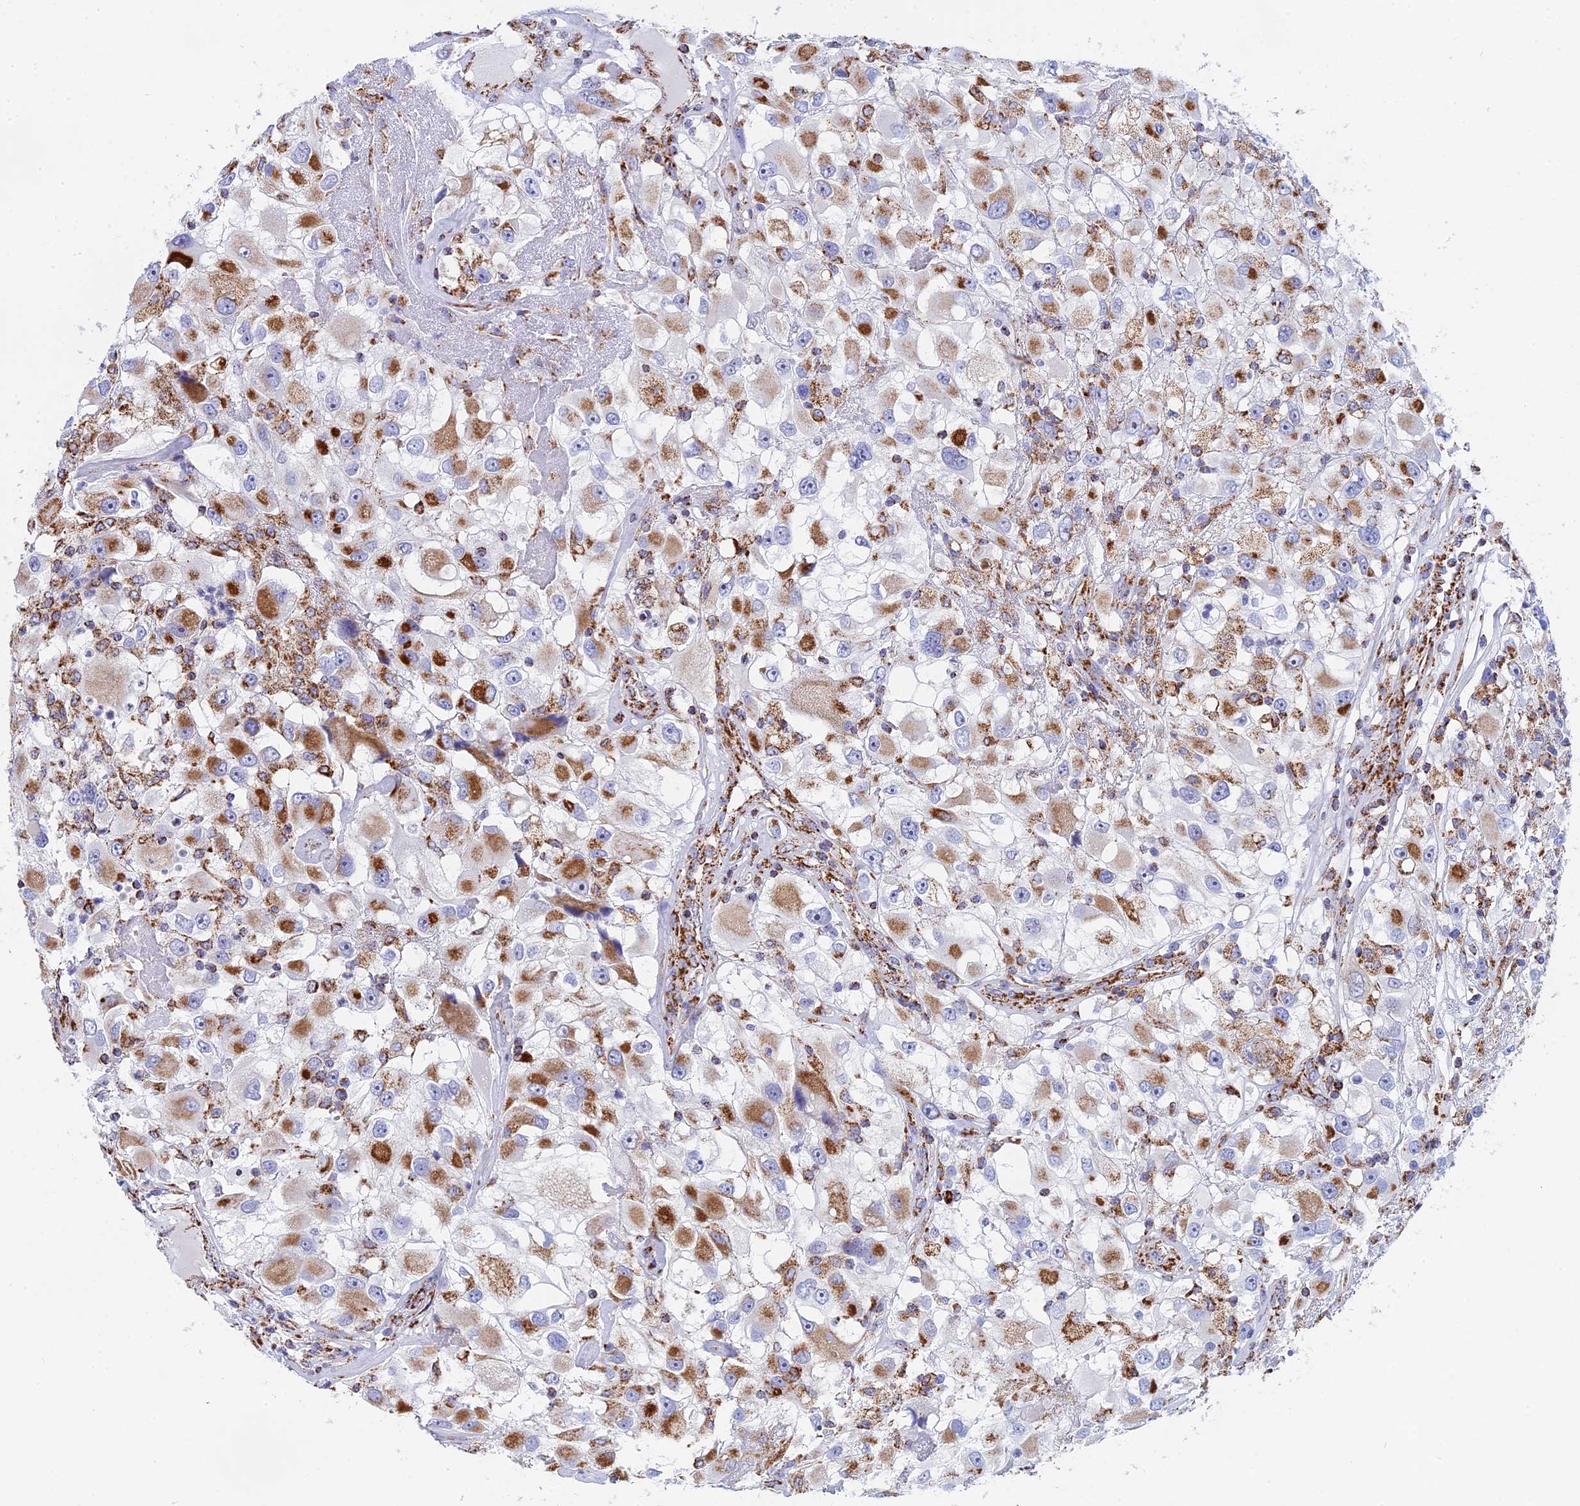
{"staining": {"intensity": "moderate", "quantity": ">75%", "location": "cytoplasmic/membranous"}, "tissue": "renal cancer", "cell_type": "Tumor cells", "image_type": "cancer", "snomed": [{"axis": "morphology", "description": "Adenocarcinoma, NOS"}, {"axis": "topography", "description": "Kidney"}], "caption": "IHC of adenocarcinoma (renal) shows medium levels of moderate cytoplasmic/membranous staining in approximately >75% of tumor cells.", "gene": "NDUFA5", "patient": {"sex": "female", "age": 52}}